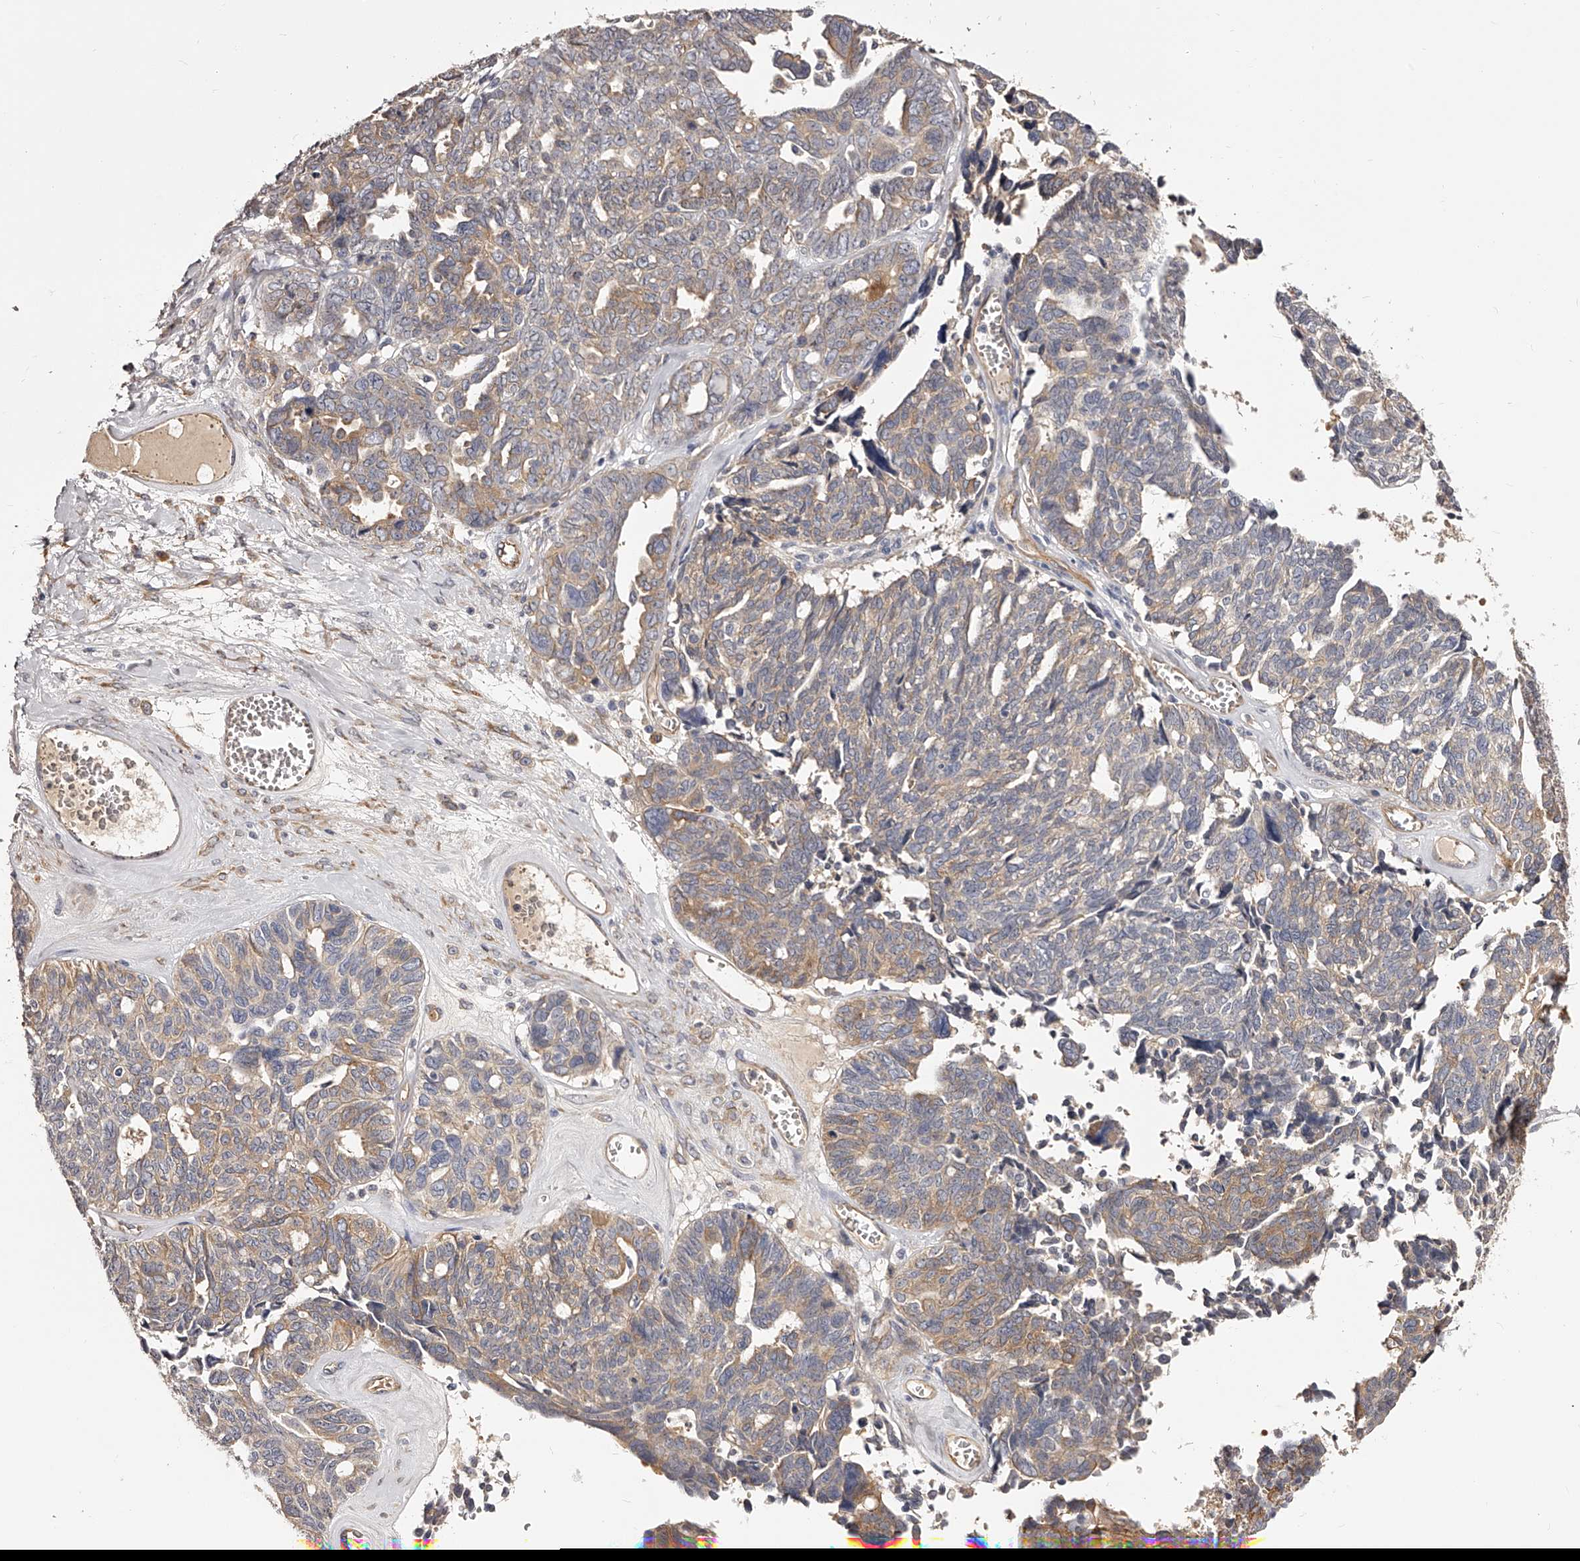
{"staining": {"intensity": "moderate", "quantity": ">75%", "location": "cytoplasmic/membranous"}, "tissue": "ovarian cancer", "cell_type": "Tumor cells", "image_type": "cancer", "snomed": [{"axis": "morphology", "description": "Cystadenocarcinoma, serous, NOS"}, {"axis": "topography", "description": "Ovary"}], "caption": "Human ovarian cancer stained with a brown dye demonstrates moderate cytoplasmic/membranous positive expression in about >75% of tumor cells.", "gene": "LTV1", "patient": {"sex": "female", "age": 79}}